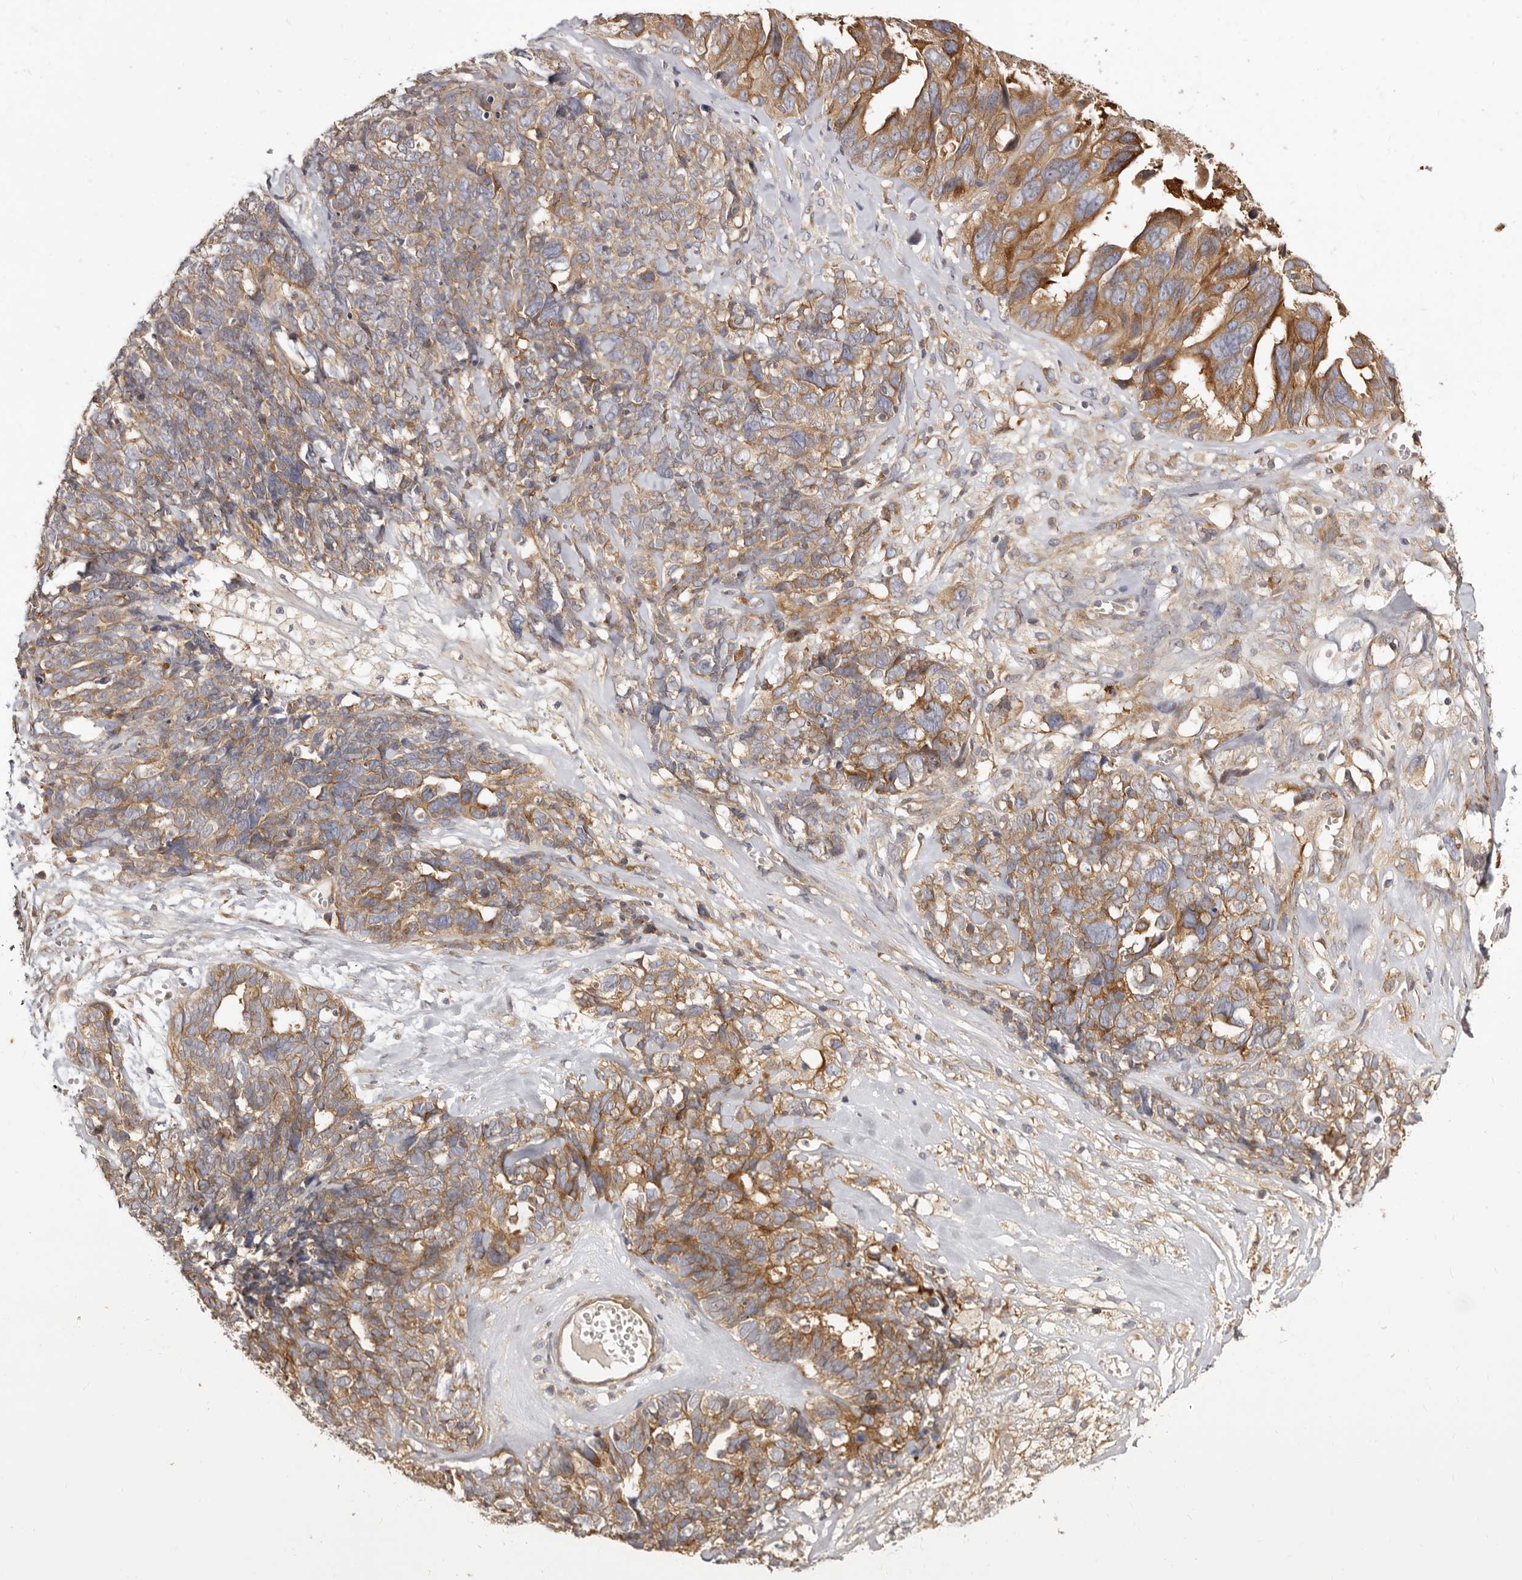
{"staining": {"intensity": "moderate", "quantity": "25%-75%", "location": "cytoplasmic/membranous"}, "tissue": "ovarian cancer", "cell_type": "Tumor cells", "image_type": "cancer", "snomed": [{"axis": "morphology", "description": "Cystadenocarcinoma, serous, NOS"}, {"axis": "topography", "description": "Ovary"}], "caption": "Human ovarian serous cystadenocarcinoma stained for a protein (brown) shows moderate cytoplasmic/membranous positive staining in approximately 25%-75% of tumor cells.", "gene": "ADAMTS20", "patient": {"sex": "female", "age": 79}}